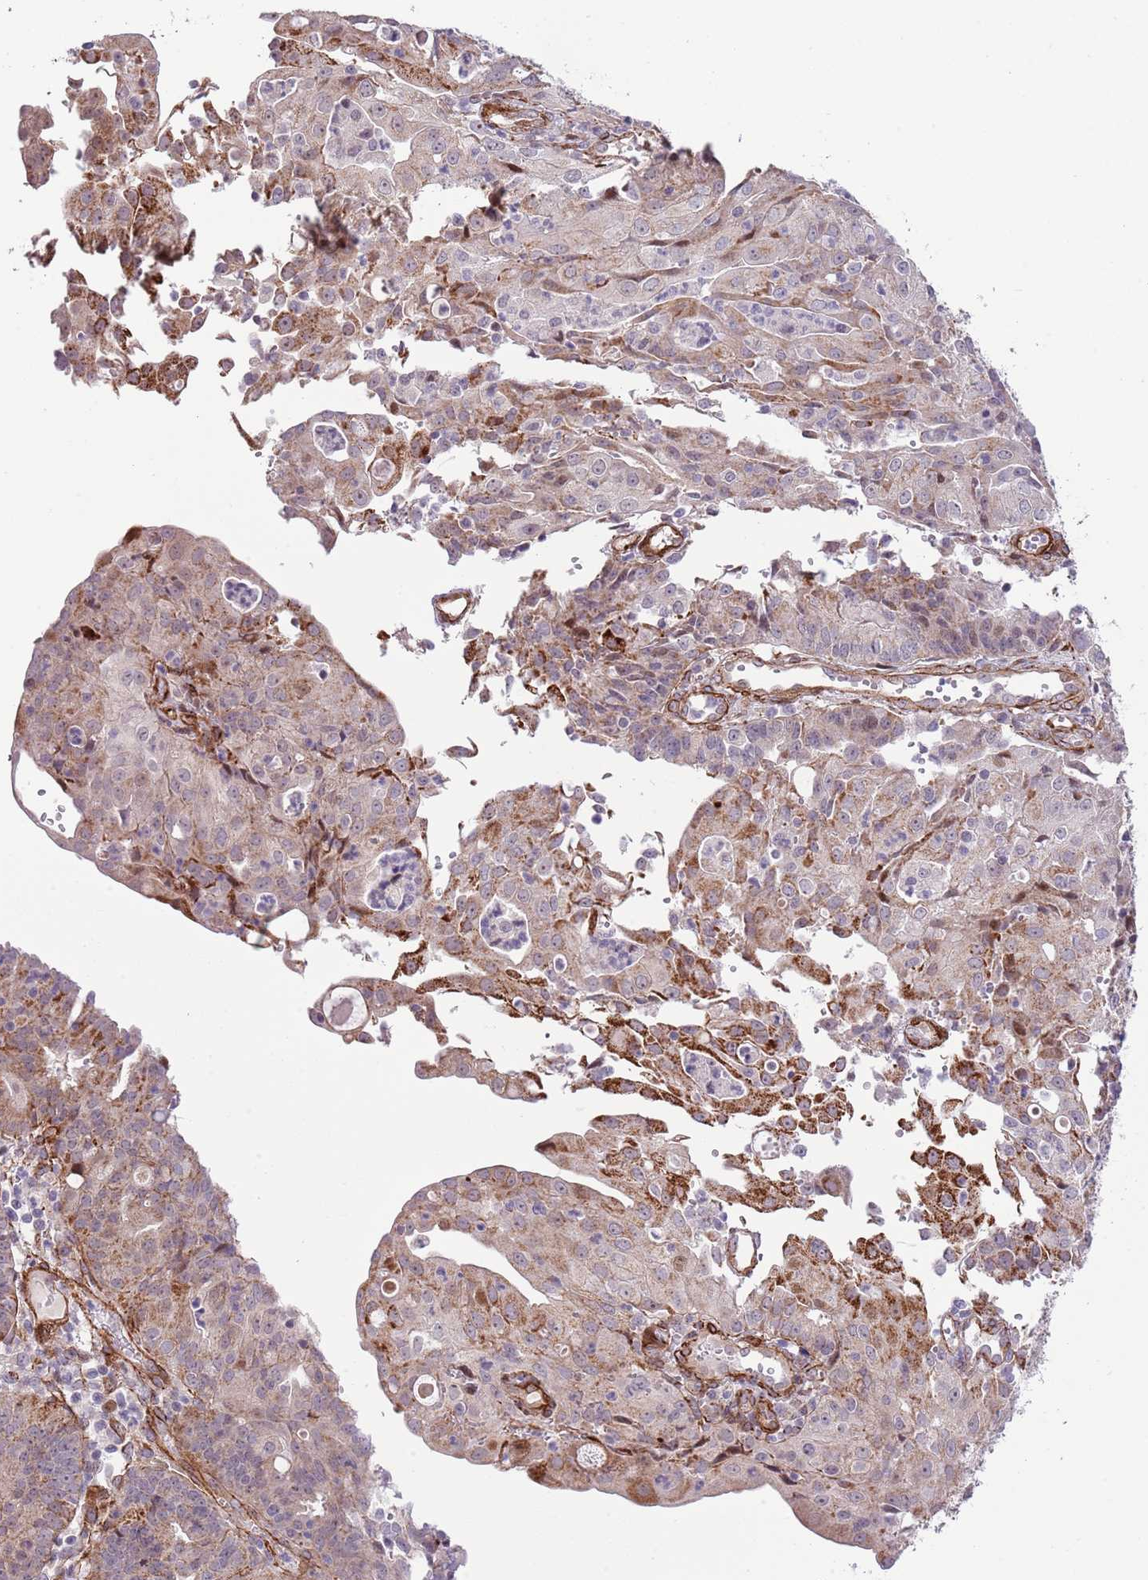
{"staining": {"intensity": "moderate", "quantity": "25%-75%", "location": "cytoplasmic/membranous"}, "tissue": "endometrial cancer", "cell_type": "Tumor cells", "image_type": "cancer", "snomed": [{"axis": "morphology", "description": "Adenocarcinoma, NOS"}, {"axis": "topography", "description": "Endometrium"}], "caption": "Endometrial adenocarcinoma stained with a protein marker displays moderate staining in tumor cells.", "gene": "NEK3", "patient": {"sex": "female", "age": 56}}